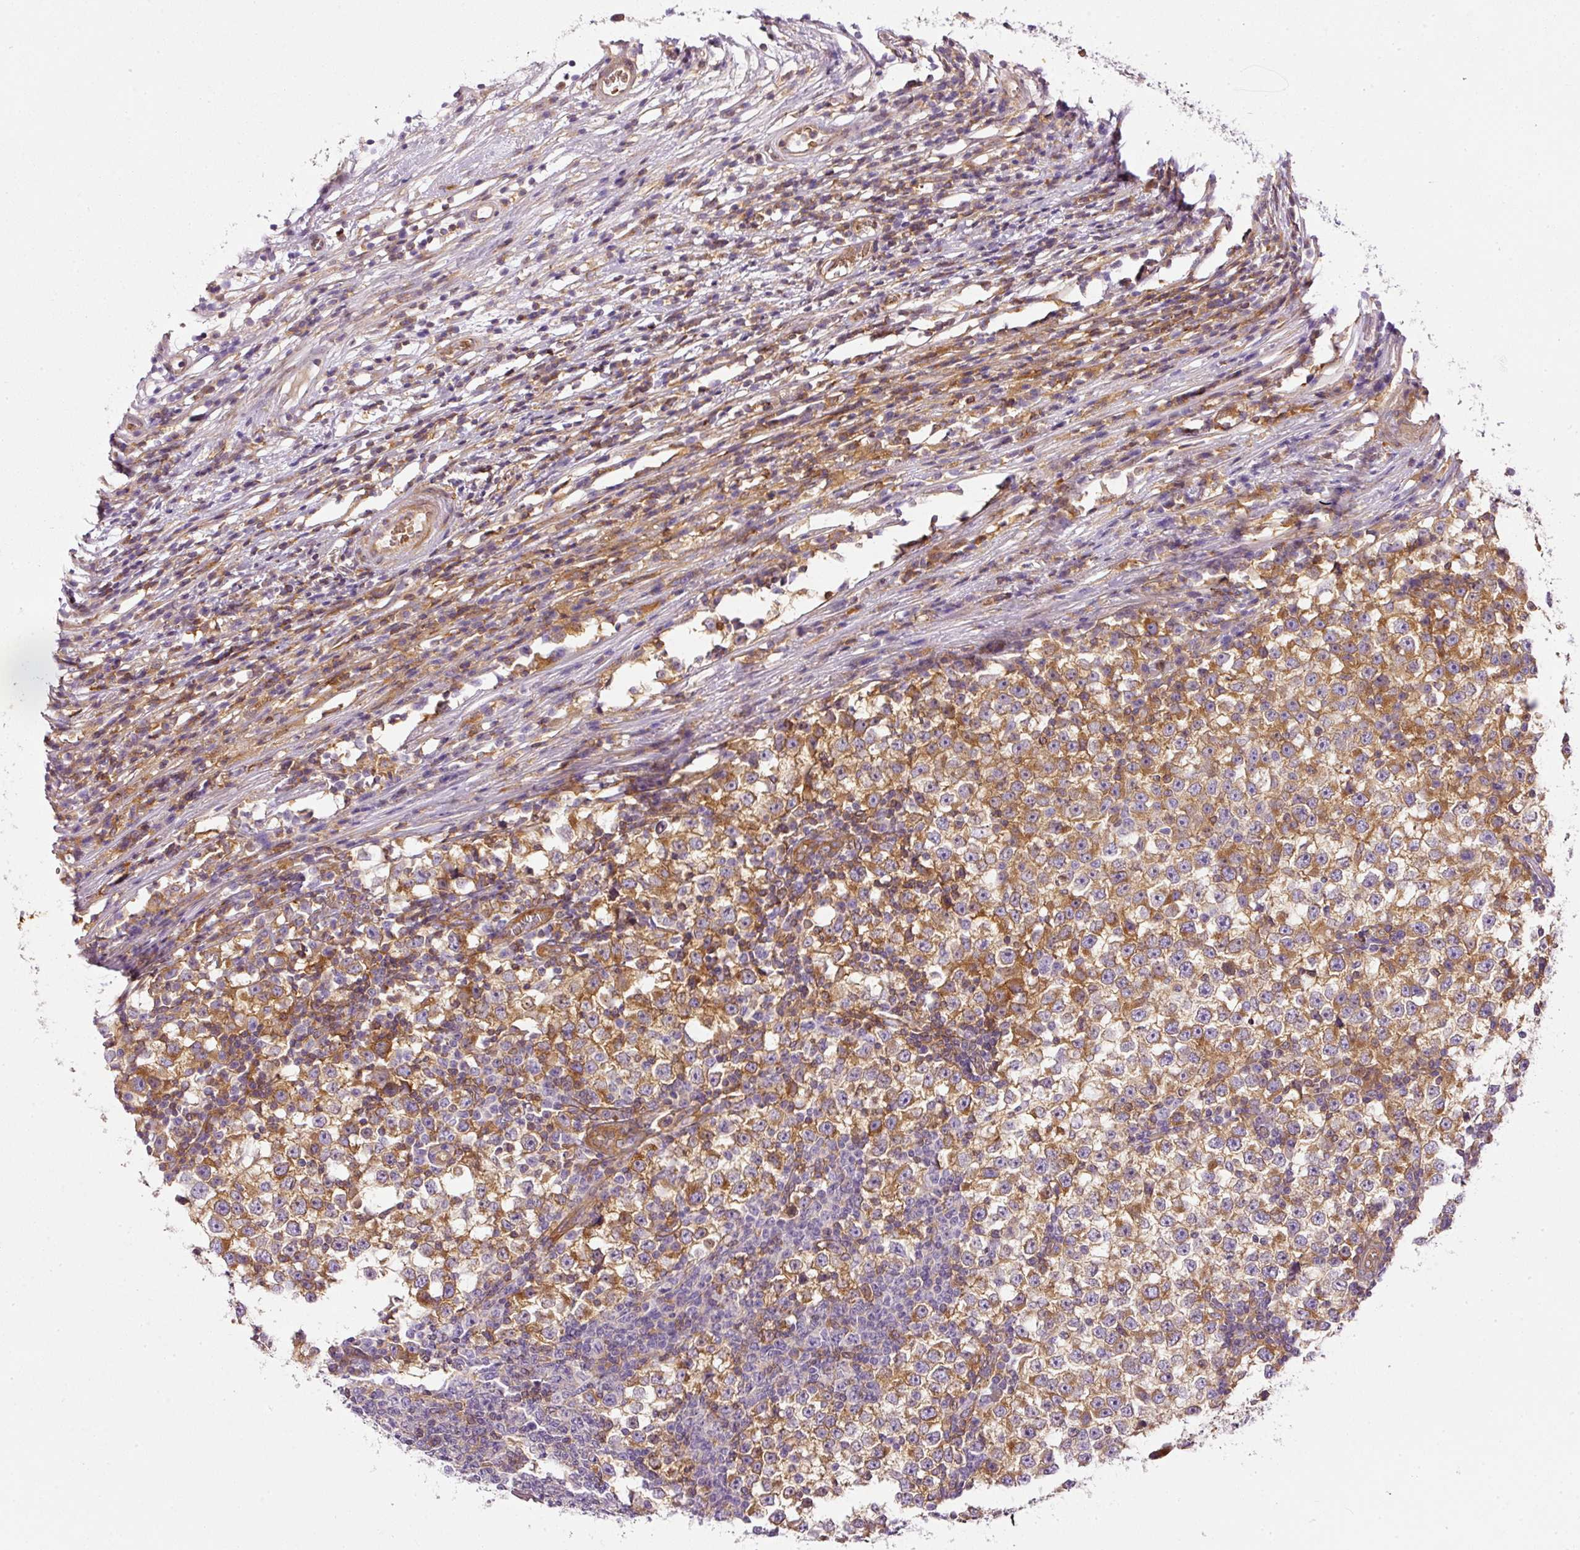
{"staining": {"intensity": "moderate", "quantity": ">75%", "location": "cytoplasmic/membranous"}, "tissue": "testis cancer", "cell_type": "Tumor cells", "image_type": "cancer", "snomed": [{"axis": "morphology", "description": "Seminoma, NOS"}, {"axis": "topography", "description": "Testis"}], "caption": "High-magnification brightfield microscopy of testis seminoma stained with DAB (3,3'-diaminobenzidine) (brown) and counterstained with hematoxylin (blue). tumor cells exhibit moderate cytoplasmic/membranous expression is identified in about>75% of cells.", "gene": "TBC1D2B", "patient": {"sex": "male", "age": 65}}